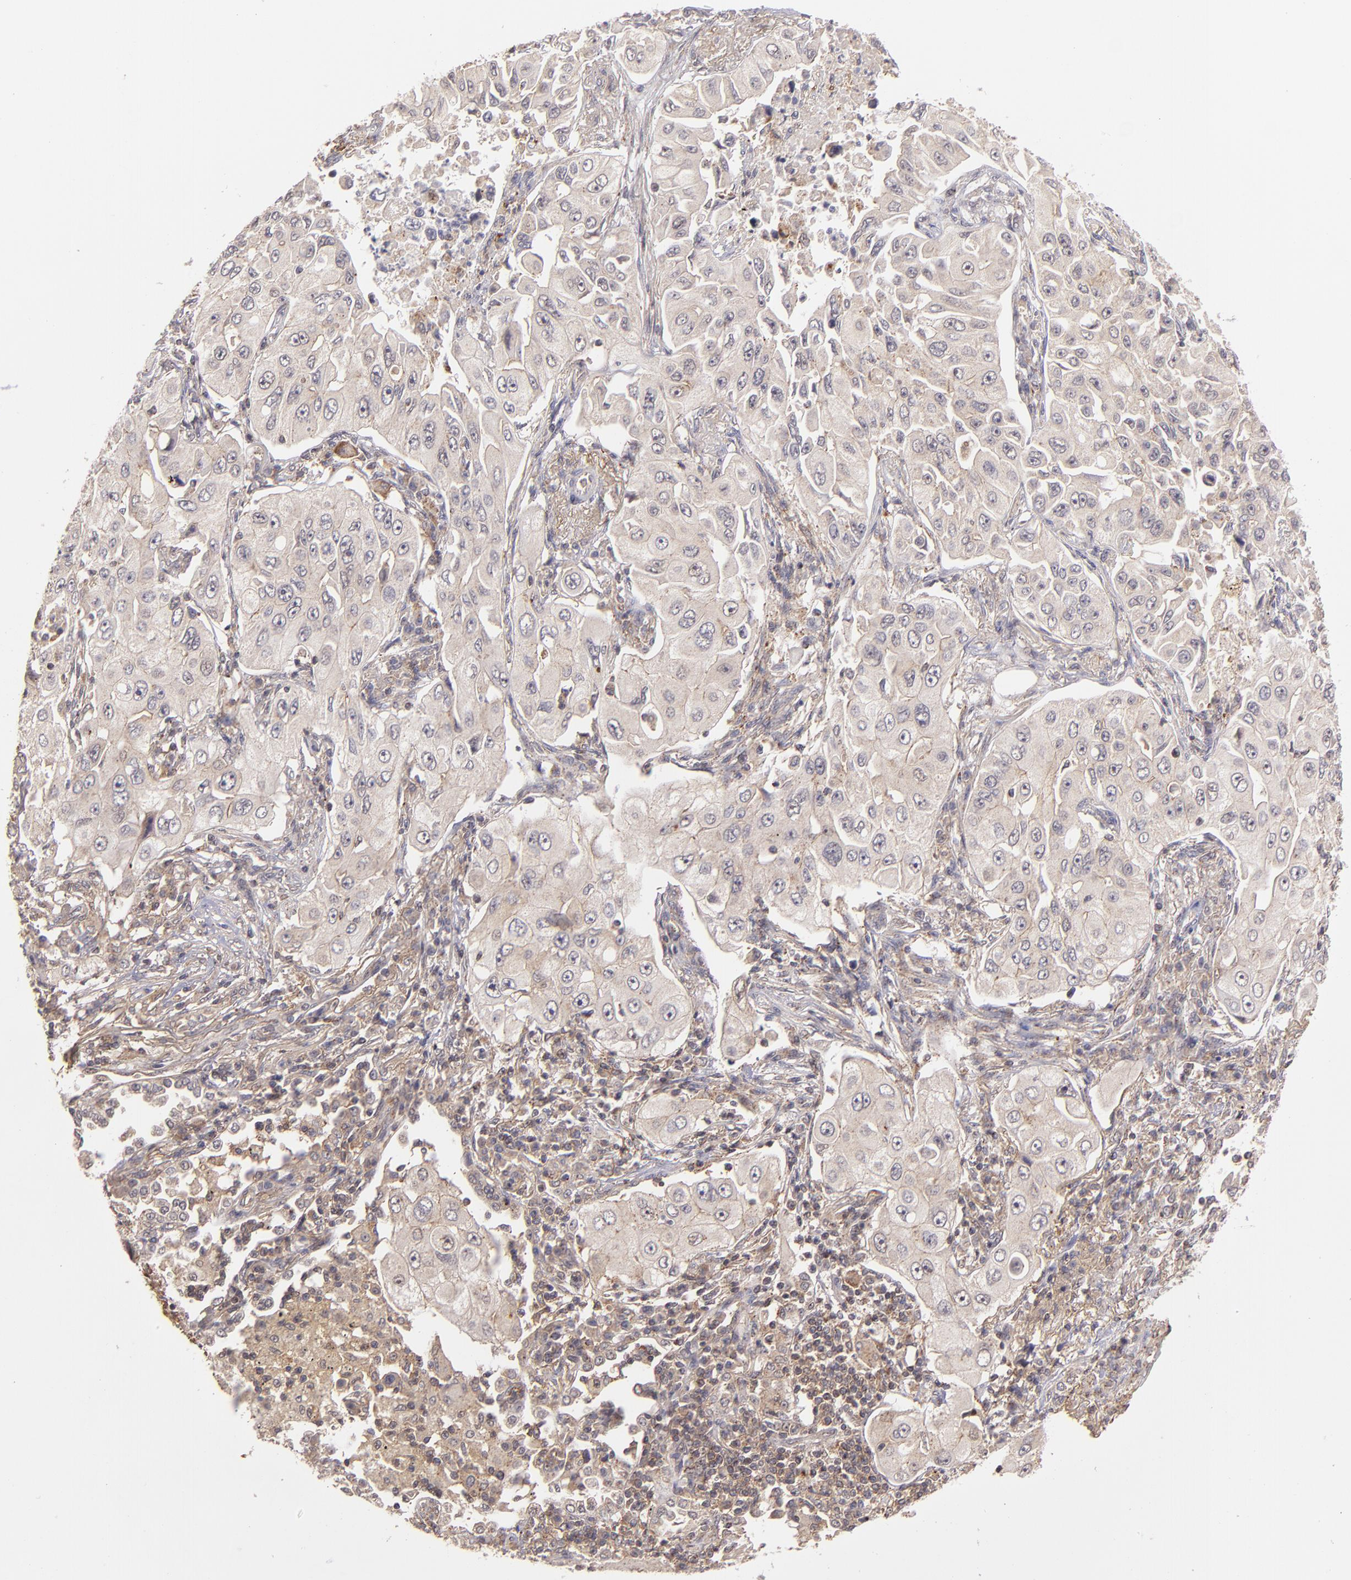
{"staining": {"intensity": "weak", "quantity": "25%-75%", "location": "cytoplasmic/membranous"}, "tissue": "lung cancer", "cell_type": "Tumor cells", "image_type": "cancer", "snomed": [{"axis": "morphology", "description": "Adenocarcinoma, NOS"}, {"axis": "topography", "description": "Lung"}], "caption": "IHC (DAB) staining of human lung cancer reveals weak cytoplasmic/membranous protein positivity in about 25%-75% of tumor cells. Immunohistochemistry stains the protein of interest in brown and the nuclei are stained blue.", "gene": "ZFYVE1", "patient": {"sex": "male", "age": 84}}